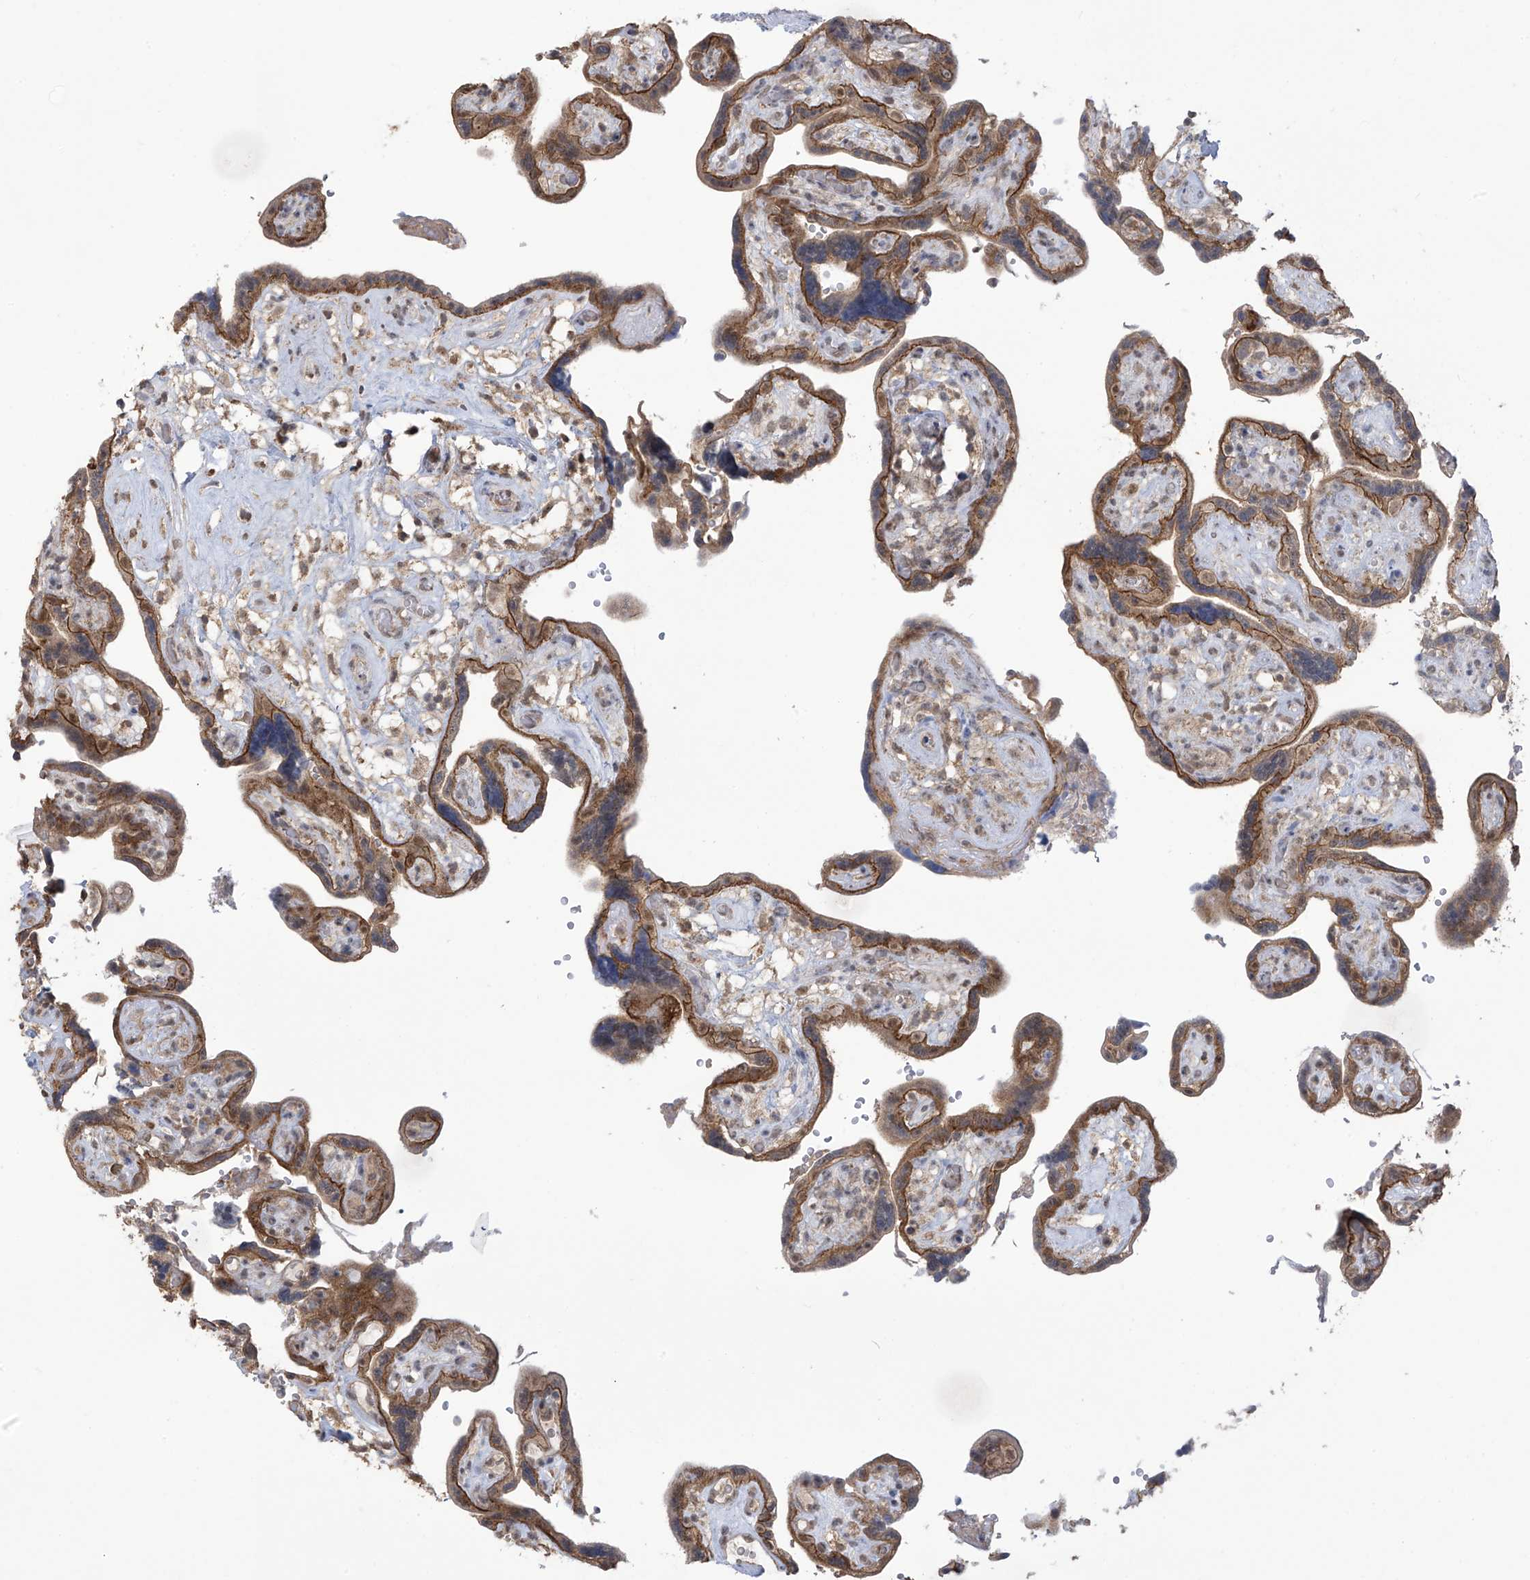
{"staining": {"intensity": "moderate", "quantity": ">75%", "location": "cytoplasmic/membranous,nuclear"}, "tissue": "placenta", "cell_type": "Decidual cells", "image_type": "normal", "snomed": [{"axis": "morphology", "description": "Normal tissue, NOS"}, {"axis": "topography", "description": "Placenta"}], "caption": "High-magnification brightfield microscopy of unremarkable placenta stained with DAB (3,3'-diaminobenzidine) (brown) and counterstained with hematoxylin (blue). decidual cells exhibit moderate cytoplasmic/membranous,nuclear expression is appreciated in about>75% of cells.", "gene": "KIAA1522", "patient": {"sex": "female", "age": 30}}